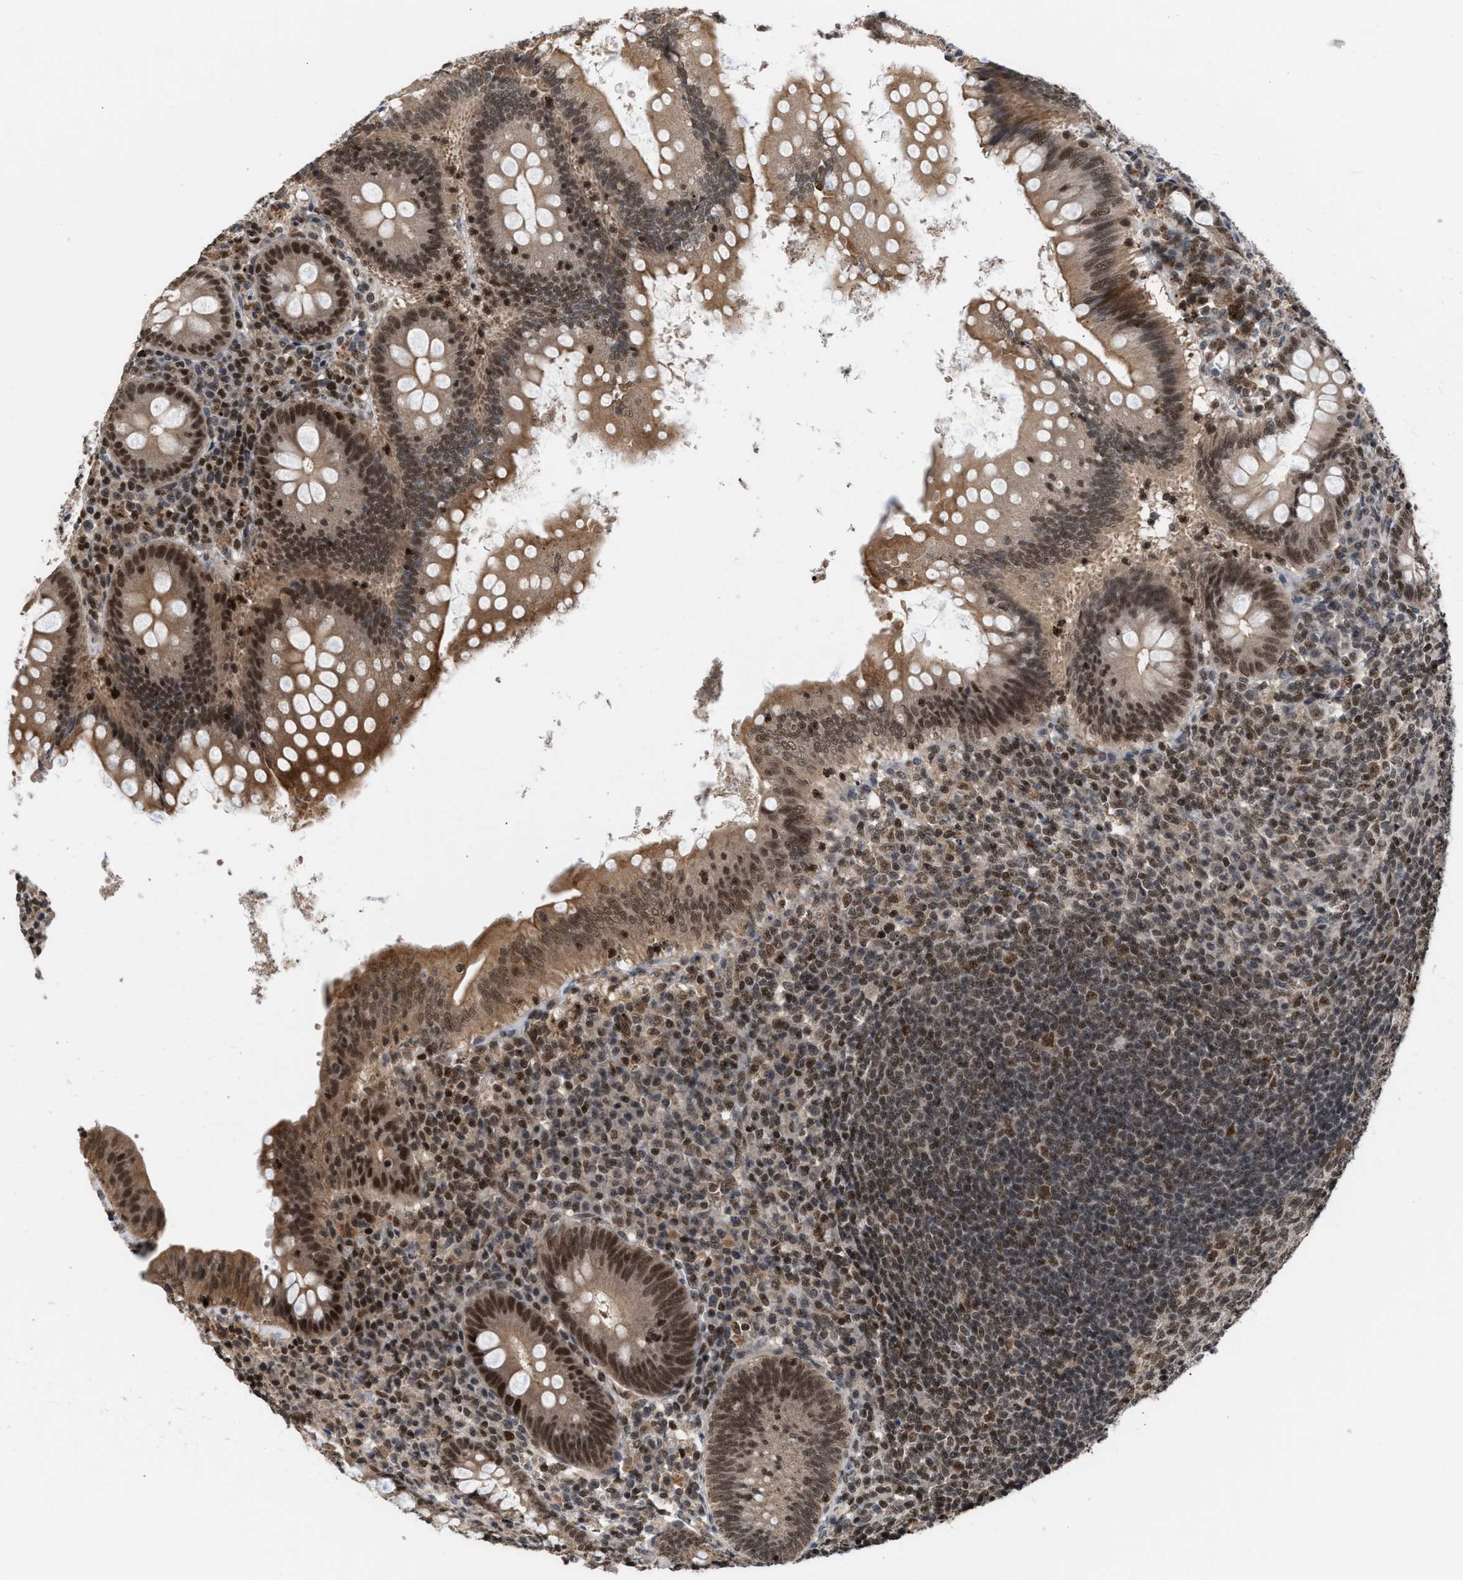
{"staining": {"intensity": "strong", "quantity": ">75%", "location": "cytoplasmic/membranous,nuclear"}, "tissue": "appendix", "cell_type": "Glandular cells", "image_type": "normal", "snomed": [{"axis": "morphology", "description": "Normal tissue, NOS"}, {"axis": "topography", "description": "Appendix"}], "caption": "Human appendix stained for a protein (brown) reveals strong cytoplasmic/membranous,nuclear positive expression in approximately >75% of glandular cells.", "gene": "C9orf78", "patient": {"sex": "male", "age": 56}}